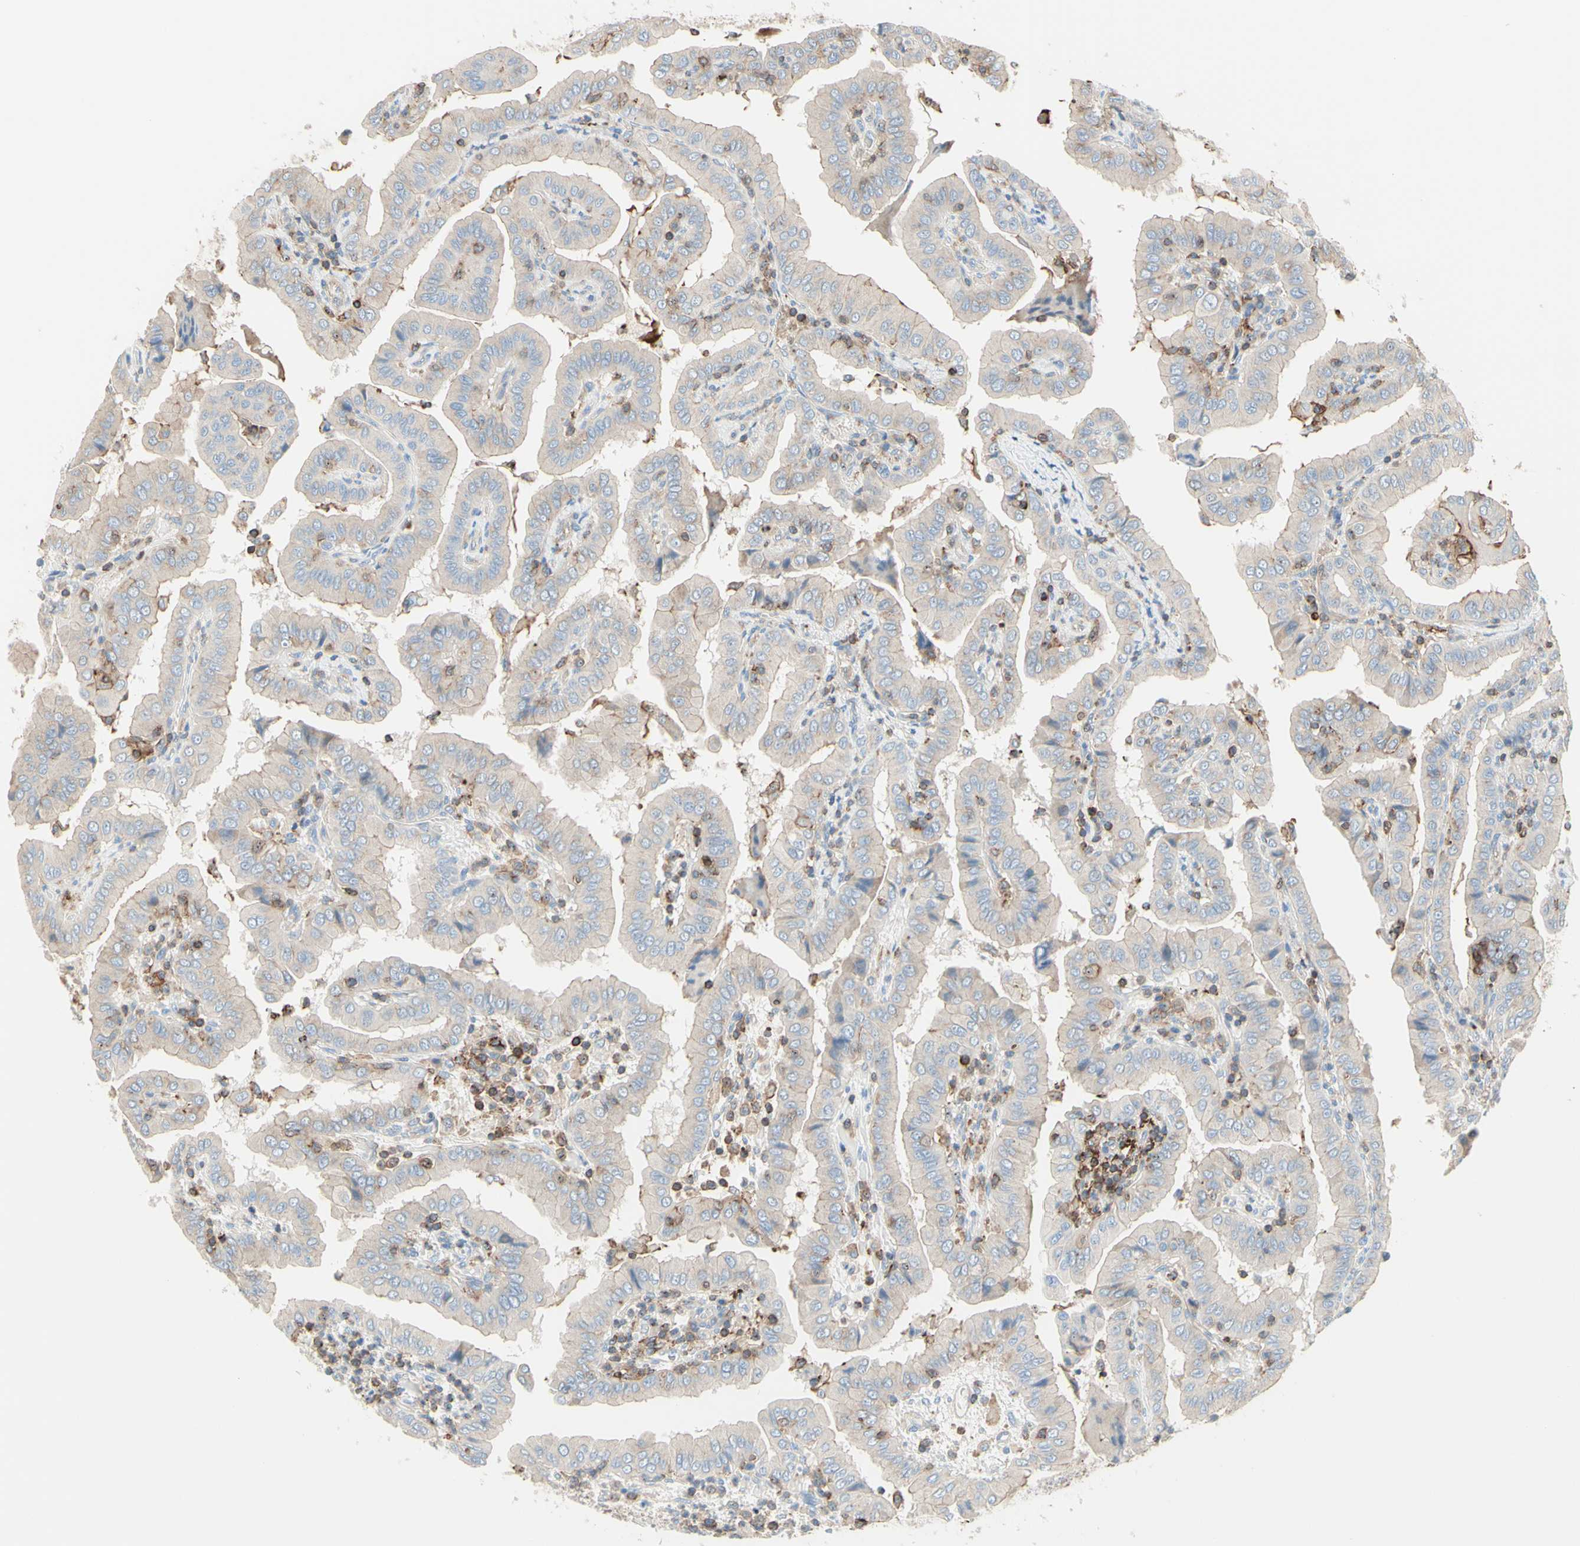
{"staining": {"intensity": "weak", "quantity": "<25%", "location": "cytoplasmic/membranous"}, "tissue": "thyroid cancer", "cell_type": "Tumor cells", "image_type": "cancer", "snomed": [{"axis": "morphology", "description": "Papillary adenocarcinoma, NOS"}, {"axis": "topography", "description": "Thyroid gland"}], "caption": "A micrograph of human thyroid cancer (papillary adenocarcinoma) is negative for staining in tumor cells. Nuclei are stained in blue.", "gene": "SEMA4C", "patient": {"sex": "male", "age": 33}}